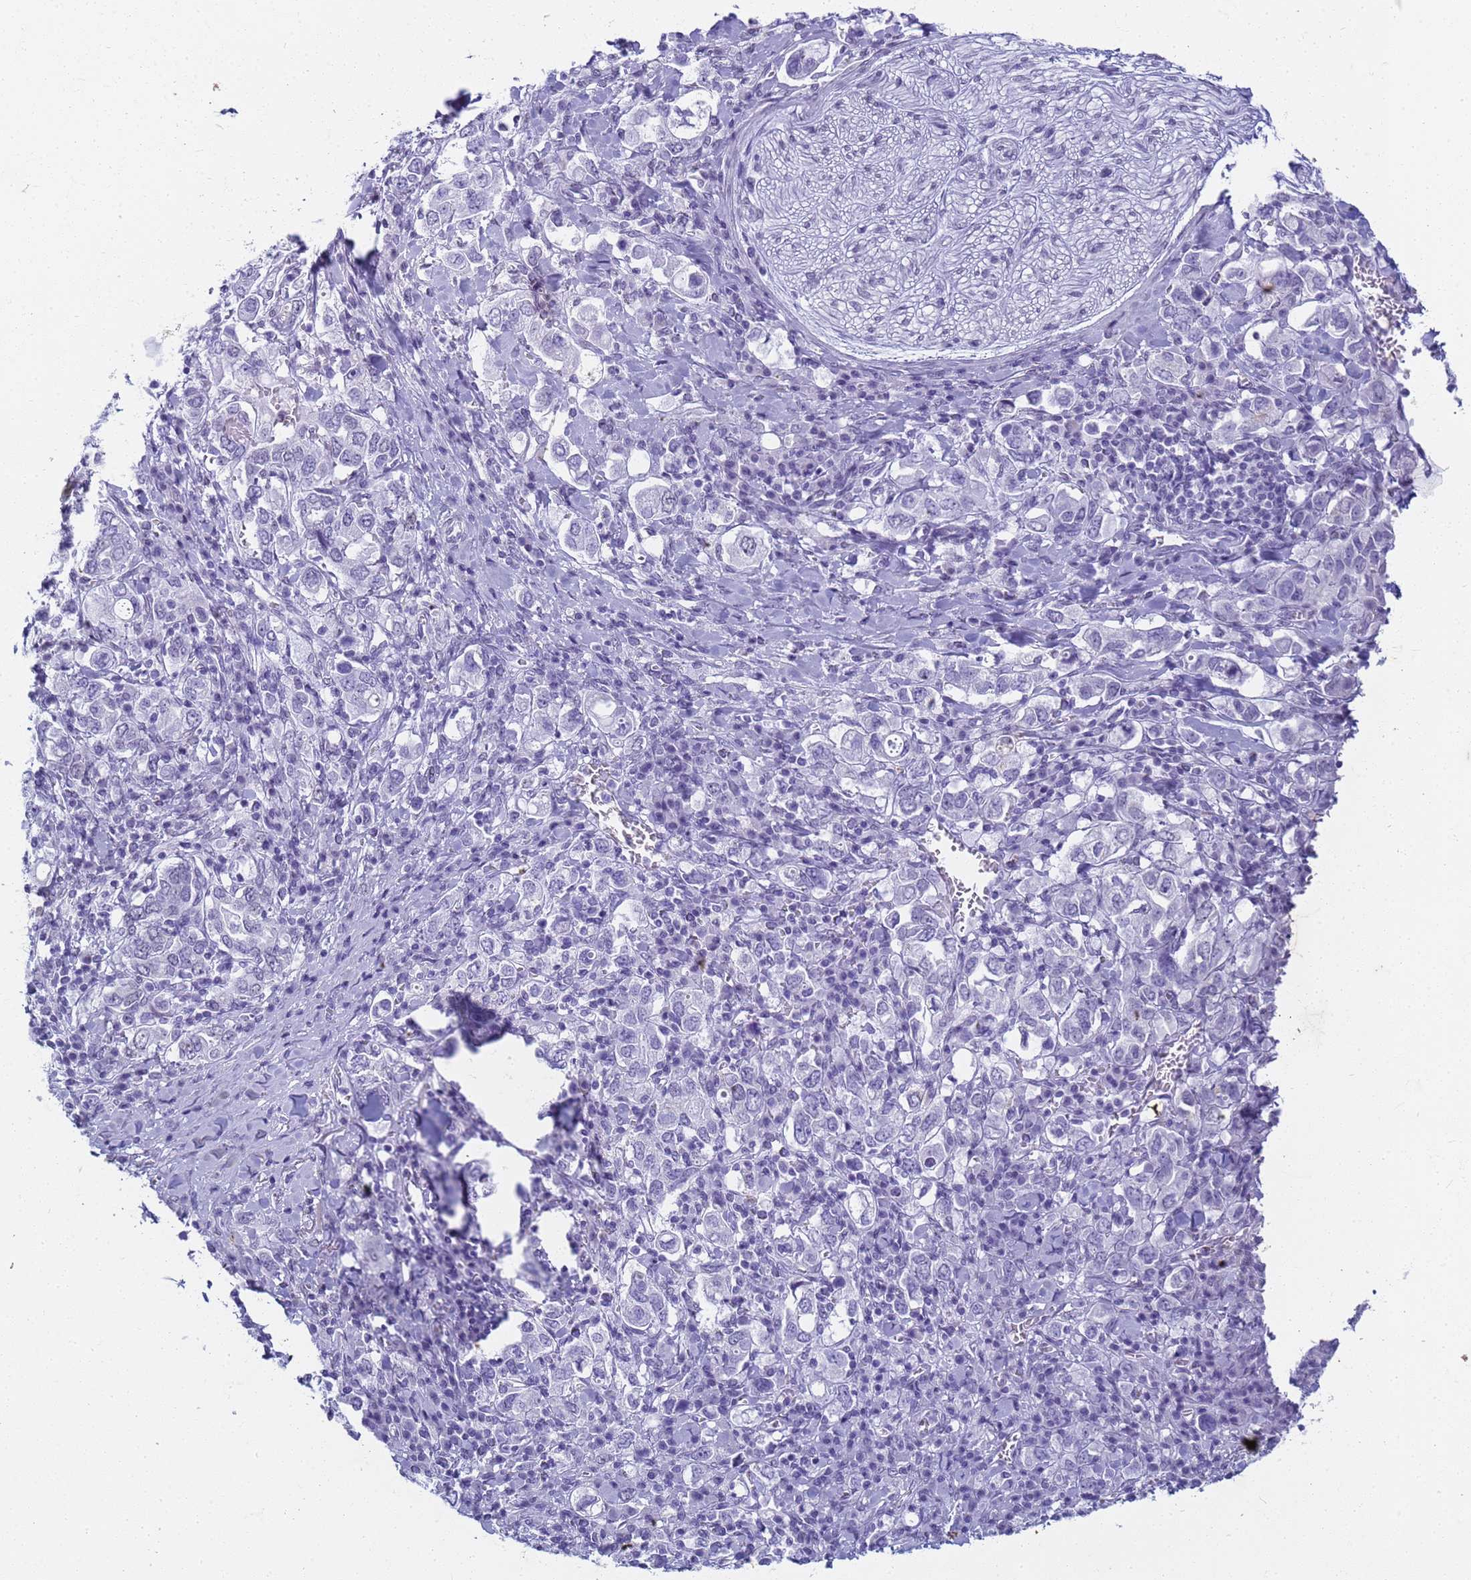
{"staining": {"intensity": "negative", "quantity": "none", "location": "none"}, "tissue": "stomach cancer", "cell_type": "Tumor cells", "image_type": "cancer", "snomed": [{"axis": "morphology", "description": "Adenocarcinoma, NOS"}, {"axis": "topography", "description": "Stomach, upper"}], "caption": "Tumor cells show no significant protein expression in stomach cancer. (DAB (3,3'-diaminobenzidine) IHC, high magnification).", "gene": "SLC7A9", "patient": {"sex": "male", "age": 62}}